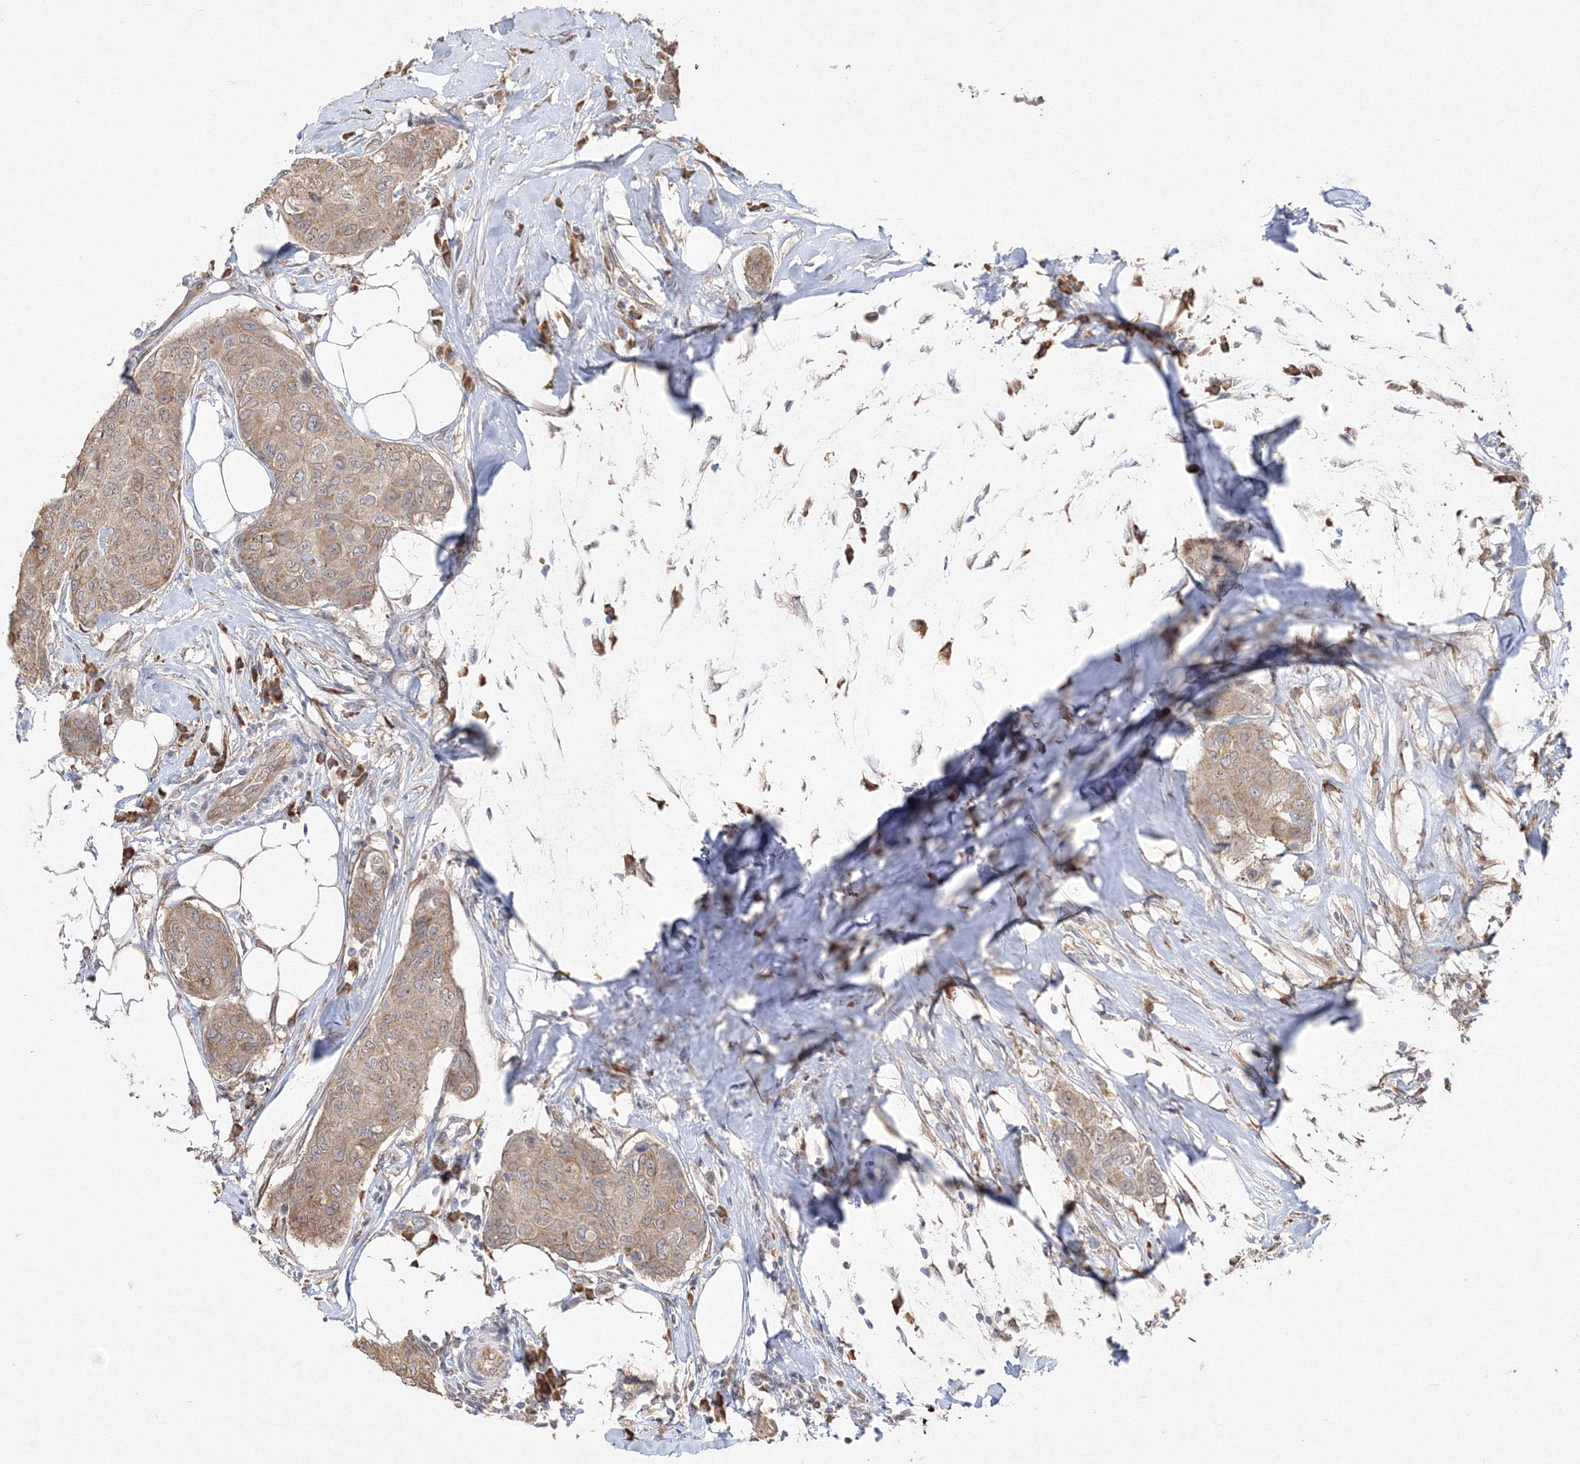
{"staining": {"intensity": "moderate", "quantity": ">75%", "location": "cytoplasmic/membranous"}, "tissue": "breast cancer", "cell_type": "Tumor cells", "image_type": "cancer", "snomed": [{"axis": "morphology", "description": "Duct carcinoma"}, {"axis": "topography", "description": "Breast"}], "caption": "Breast cancer (intraductal carcinoma) stained for a protein reveals moderate cytoplasmic/membranous positivity in tumor cells. (Brightfield microscopy of DAB IHC at high magnification).", "gene": "FBXL8", "patient": {"sex": "female", "age": 80}}